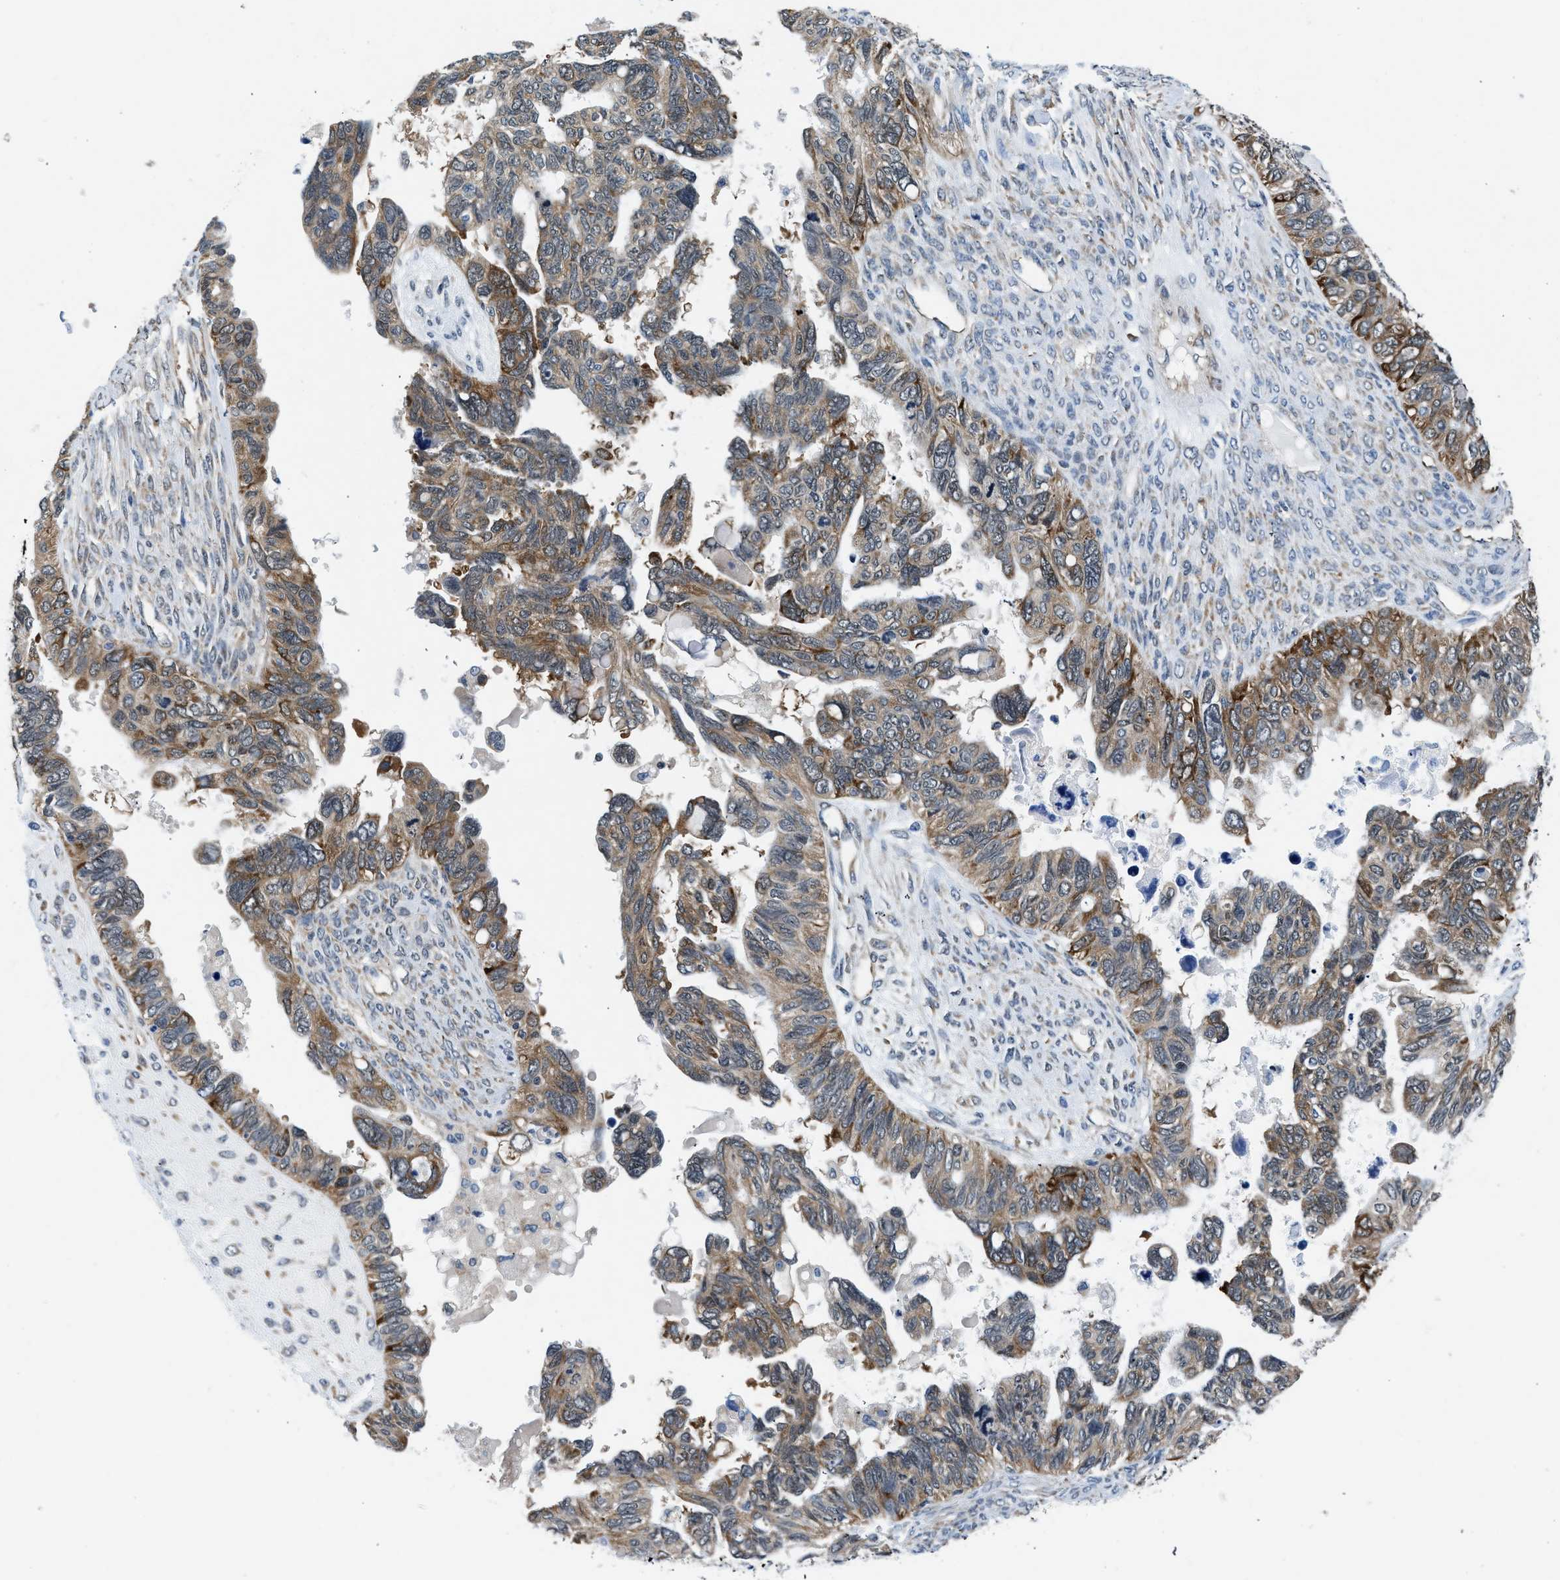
{"staining": {"intensity": "moderate", "quantity": ">75%", "location": "cytoplasmic/membranous"}, "tissue": "ovarian cancer", "cell_type": "Tumor cells", "image_type": "cancer", "snomed": [{"axis": "morphology", "description": "Cystadenocarcinoma, serous, NOS"}, {"axis": "topography", "description": "Ovary"}], "caption": "Immunohistochemical staining of human serous cystadenocarcinoma (ovarian) exhibits medium levels of moderate cytoplasmic/membranous expression in about >75% of tumor cells. (Stains: DAB (3,3'-diaminobenzidine) in brown, nuclei in blue, Microscopy: brightfield microscopy at high magnification).", "gene": "PA2G4", "patient": {"sex": "female", "age": 79}}